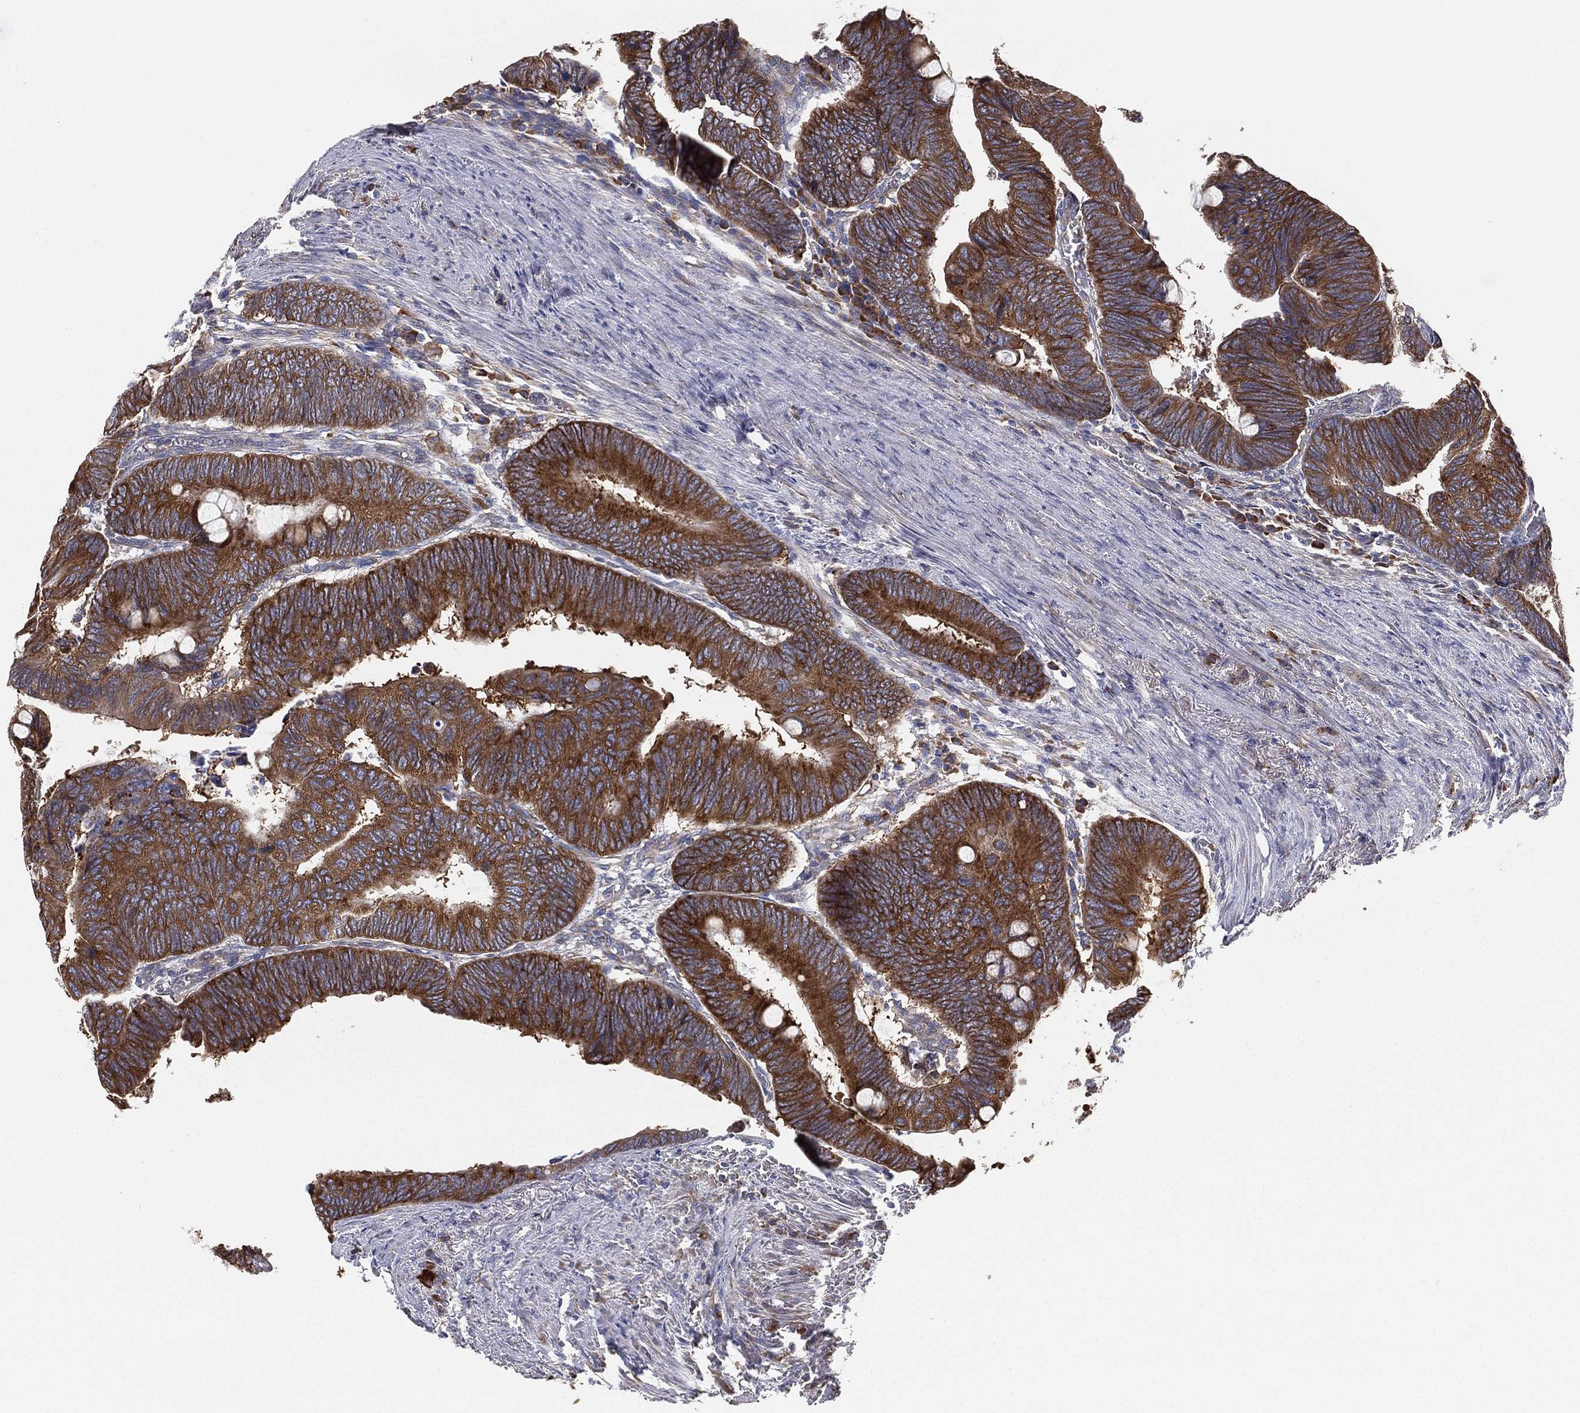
{"staining": {"intensity": "strong", "quantity": ">75%", "location": "cytoplasmic/membranous"}, "tissue": "colorectal cancer", "cell_type": "Tumor cells", "image_type": "cancer", "snomed": [{"axis": "morphology", "description": "Normal tissue, NOS"}, {"axis": "morphology", "description": "Adenocarcinoma, NOS"}, {"axis": "topography", "description": "Rectum"}, {"axis": "topography", "description": "Peripheral nerve tissue"}], "caption": "IHC image of neoplastic tissue: human colorectal adenocarcinoma stained using immunohistochemistry reveals high levels of strong protein expression localized specifically in the cytoplasmic/membranous of tumor cells, appearing as a cytoplasmic/membranous brown color.", "gene": "FARSA", "patient": {"sex": "male", "age": 92}}